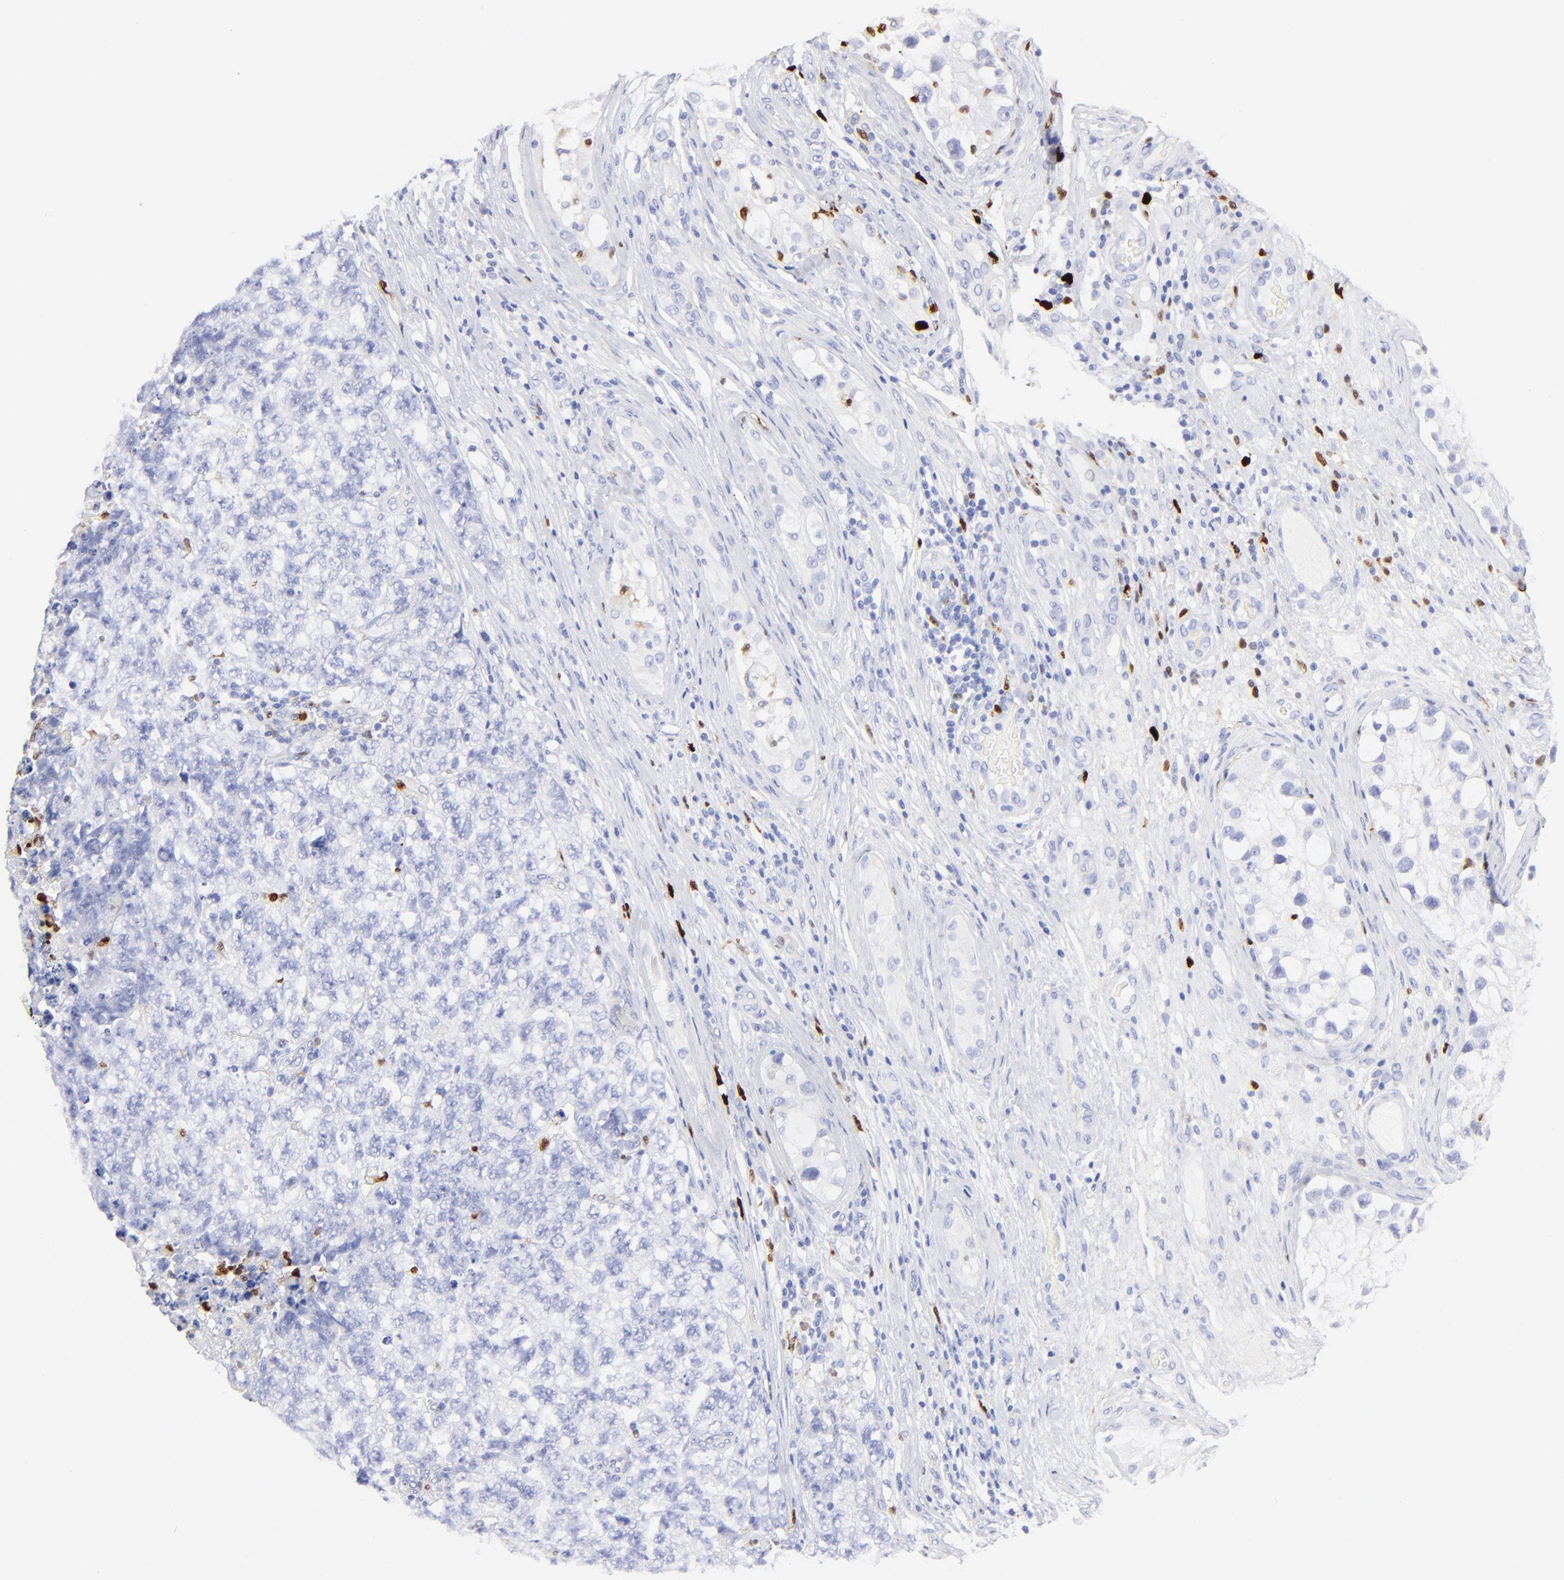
{"staining": {"intensity": "negative", "quantity": "none", "location": "none"}, "tissue": "testis cancer", "cell_type": "Tumor cells", "image_type": "cancer", "snomed": [{"axis": "morphology", "description": "Carcinoma, Embryonal, NOS"}, {"axis": "topography", "description": "Testis"}], "caption": "An immunohistochemistry (IHC) photomicrograph of testis cancer is shown. There is no staining in tumor cells of testis cancer.", "gene": "S100A12", "patient": {"sex": "male", "age": 31}}